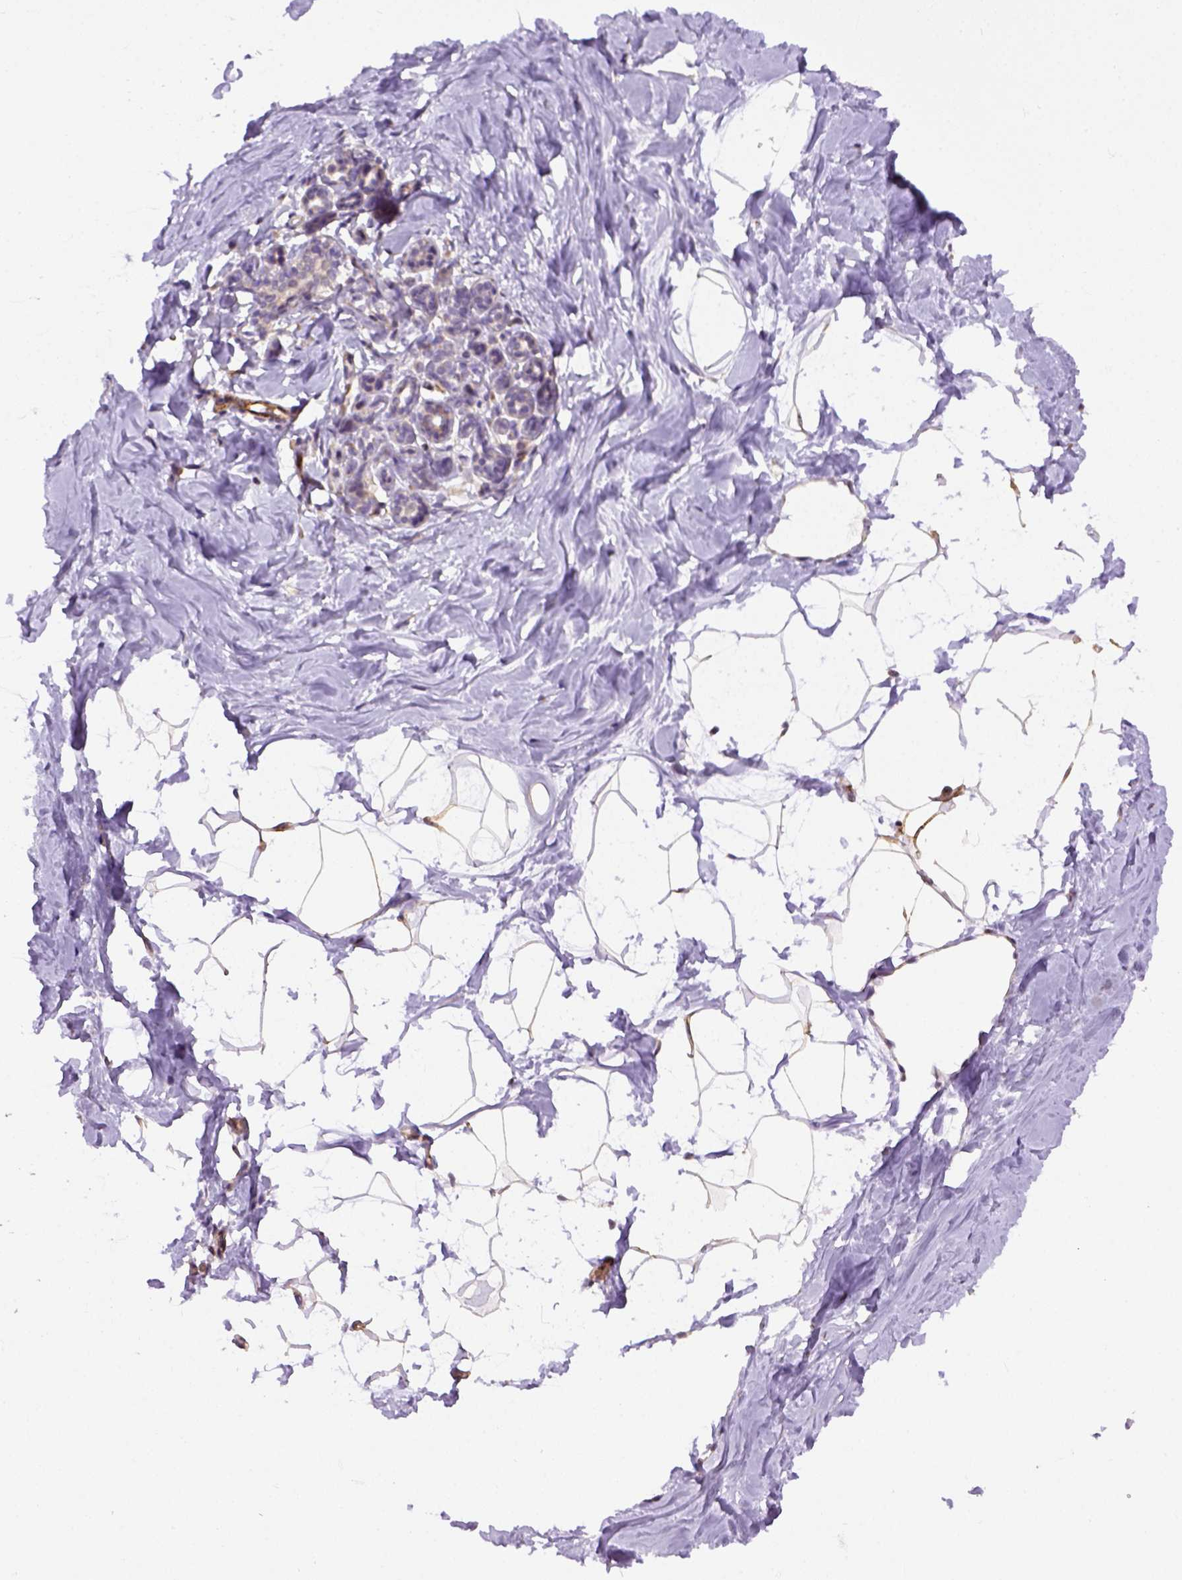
{"staining": {"intensity": "weak", "quantity": ">75%", "location": "cytoplasmic/membranous"}, "tissue": "breast", "cell_type": "Adipocytes", "image_type": "normal", "snomed": [{"axis": "morphology", "description": "Normal tissue, NOS"}, {"axis": "topography", "description": "Breast"}], "caption": "A low amount of weak cytoplasmic/membranous staining is present in approximately >75% of adipocytes in unremarkable breast.", "gene": "KAZN", "patient": {"sex": "female", "age": 32}}